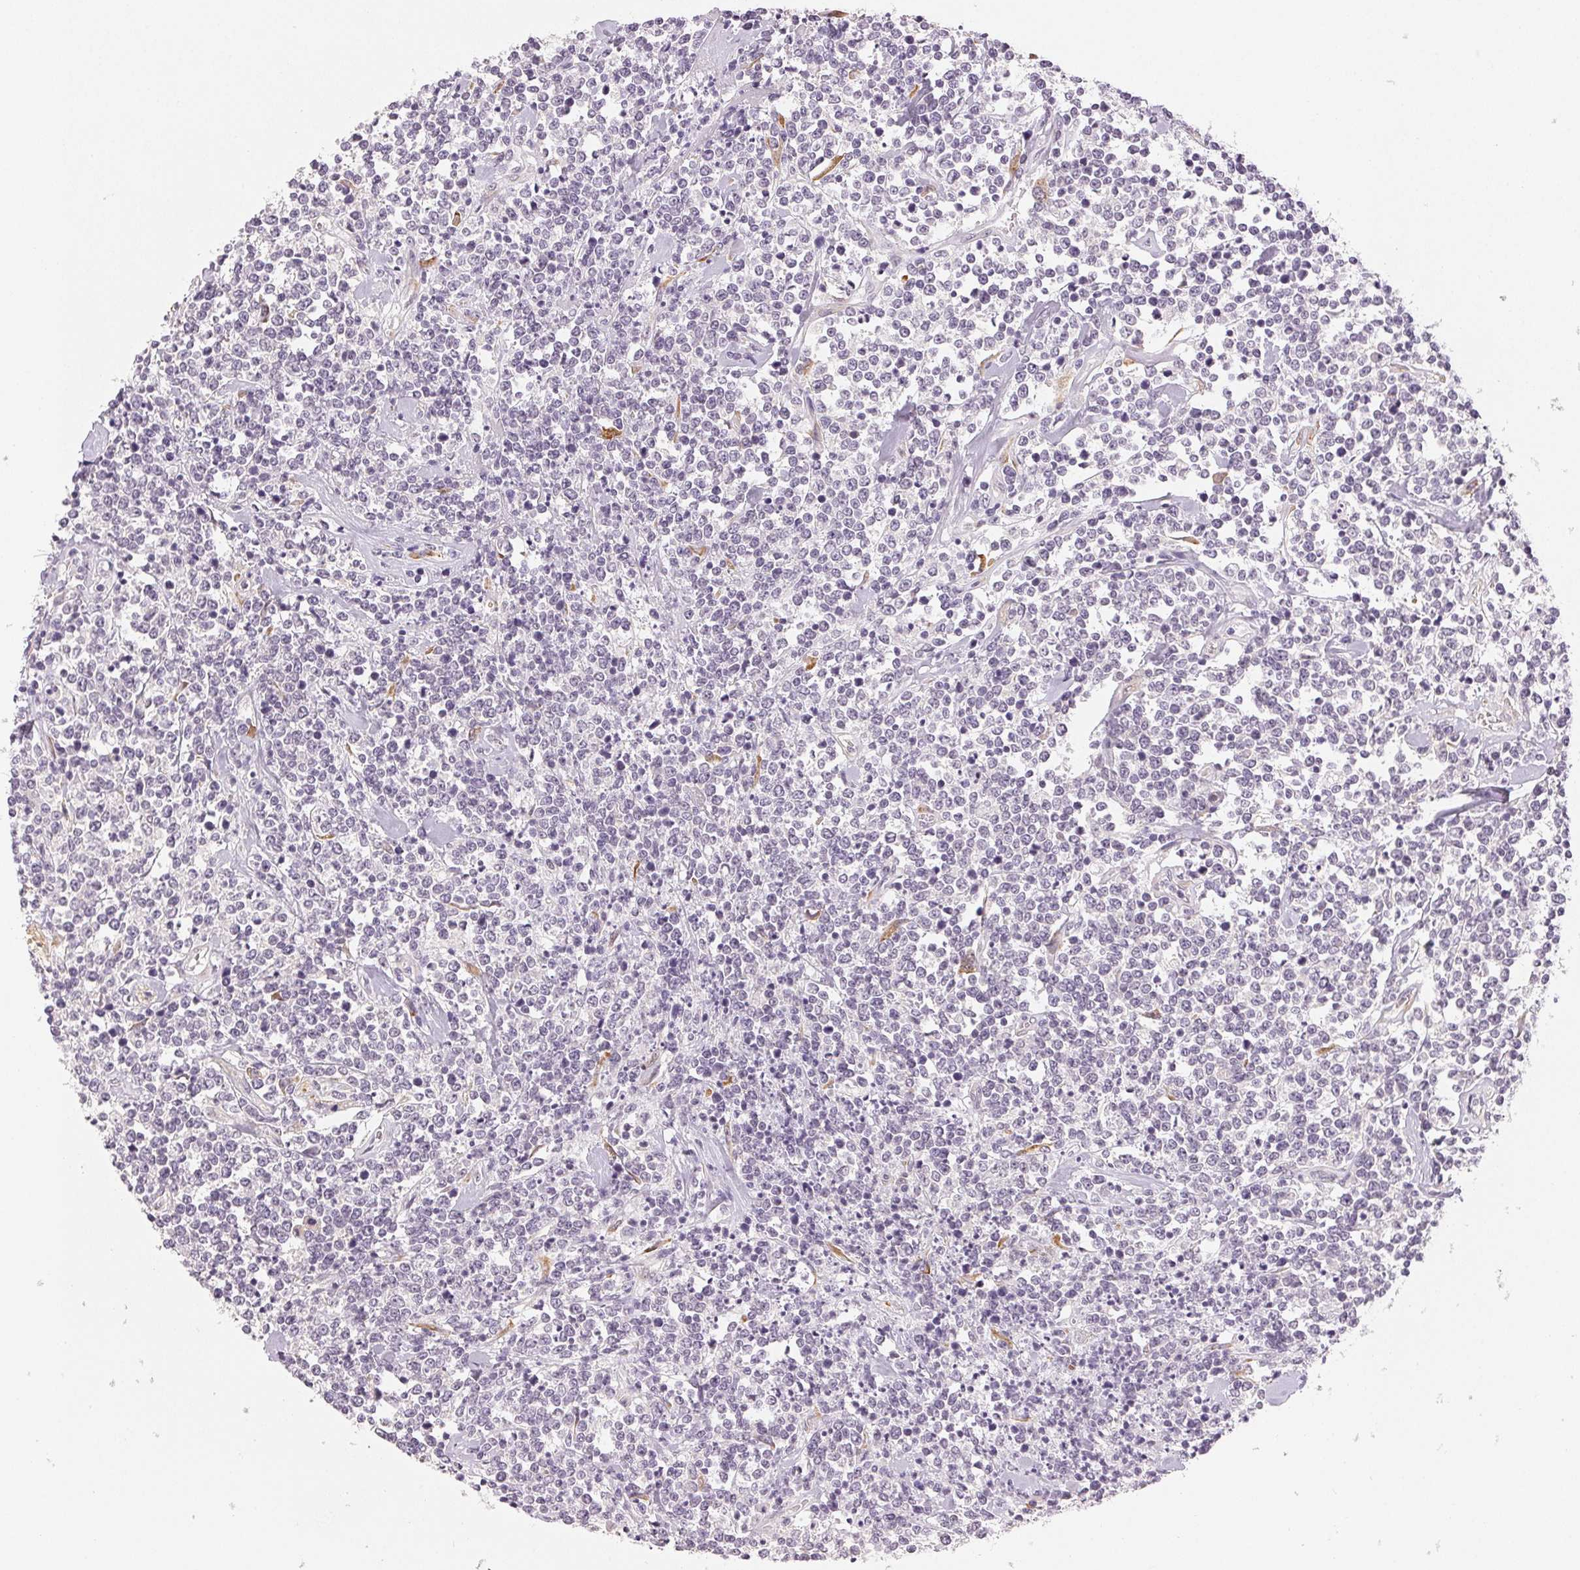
{"staining": {"intensity": "negative", "quantity": "none", "location": "none"}, "tissue": "lymphoma", "cell_type": "Tumor cells", "image_type": "cancer", "snomed": [{"axis": "morphology", "description": "Malignant lymphoma, non-Hodgkin's type, High grade"}, {"axis": "topography", "description": "Colon"}], "caption": "Immunohistochemical staining of human high-grade malignant lymphoma, non-Hodgkin's type demonstrates no significant staining in tumor cells. The staining was performed using DAB (3,3'-diaminobenzidine) to visualize the protein expression in brown, while the nuclei were stained in blue with hematoxylin (Magnification: 20x).", "gene": "MAP1LC3A", "patient": {"sex": "male", "age": 82}}